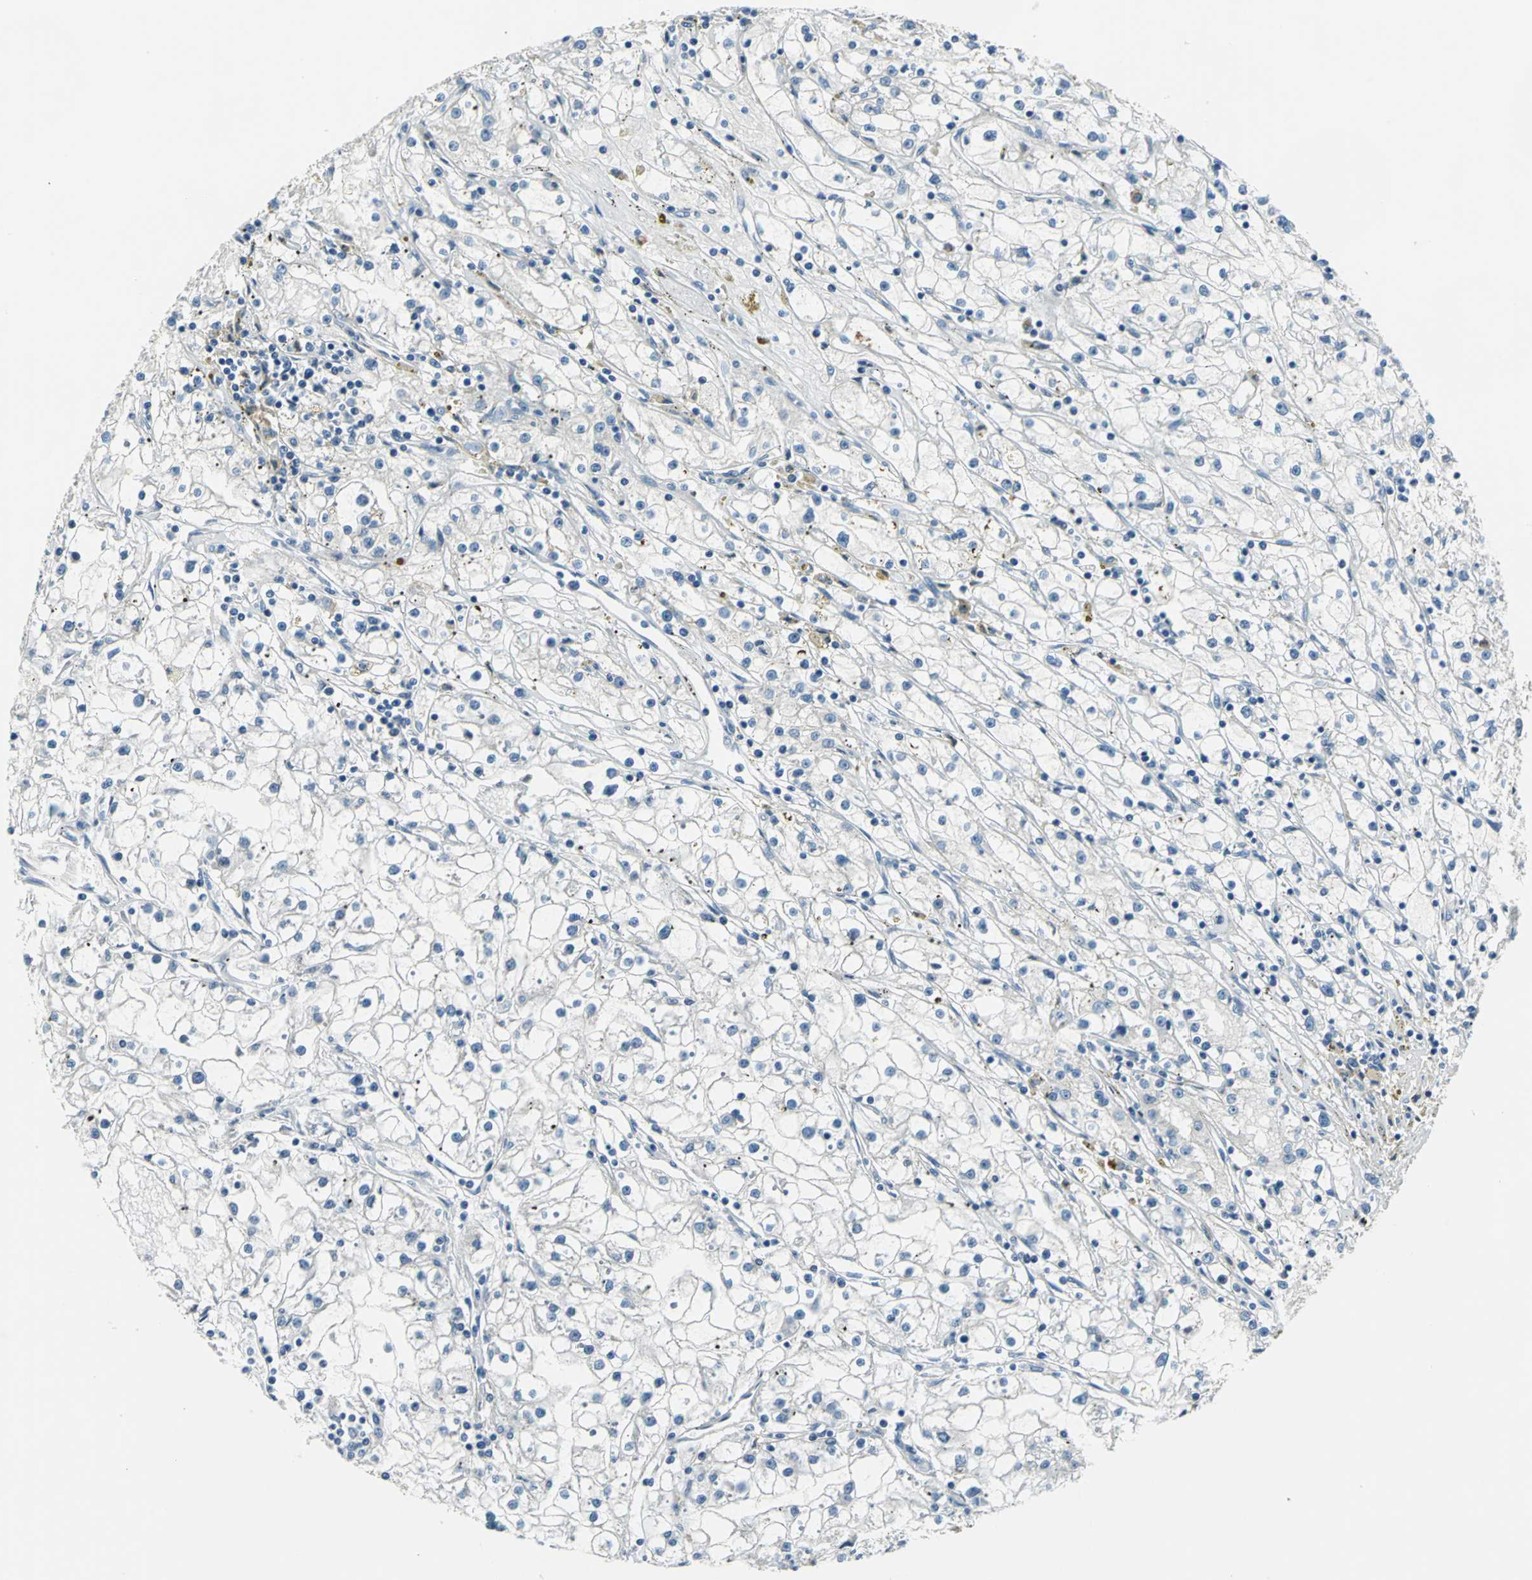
{"staining": {"intensity": "negative", "quantity": "none", "location": "none"}, "tissue": "renal cancer", "cell_type": "Tumor cells", "image_type": "cancer", "snomed": [{"axis": "morphology", "description": "Adenocarcinoma, NOS"}, {"axis": "topography", "description": "Kidney"}], "caption": "Immunohistochemical staining of human adenocarcinoma (renal) displays no significant expression in tumor cells. The staining was performed using DAB to visualize the protein expression in brown, while the nuclei were stained in blue with hematoxylin (Magnification: 20x).", "gene": "SLC16A7", "patient": {"sex": "male", "age": 56}}